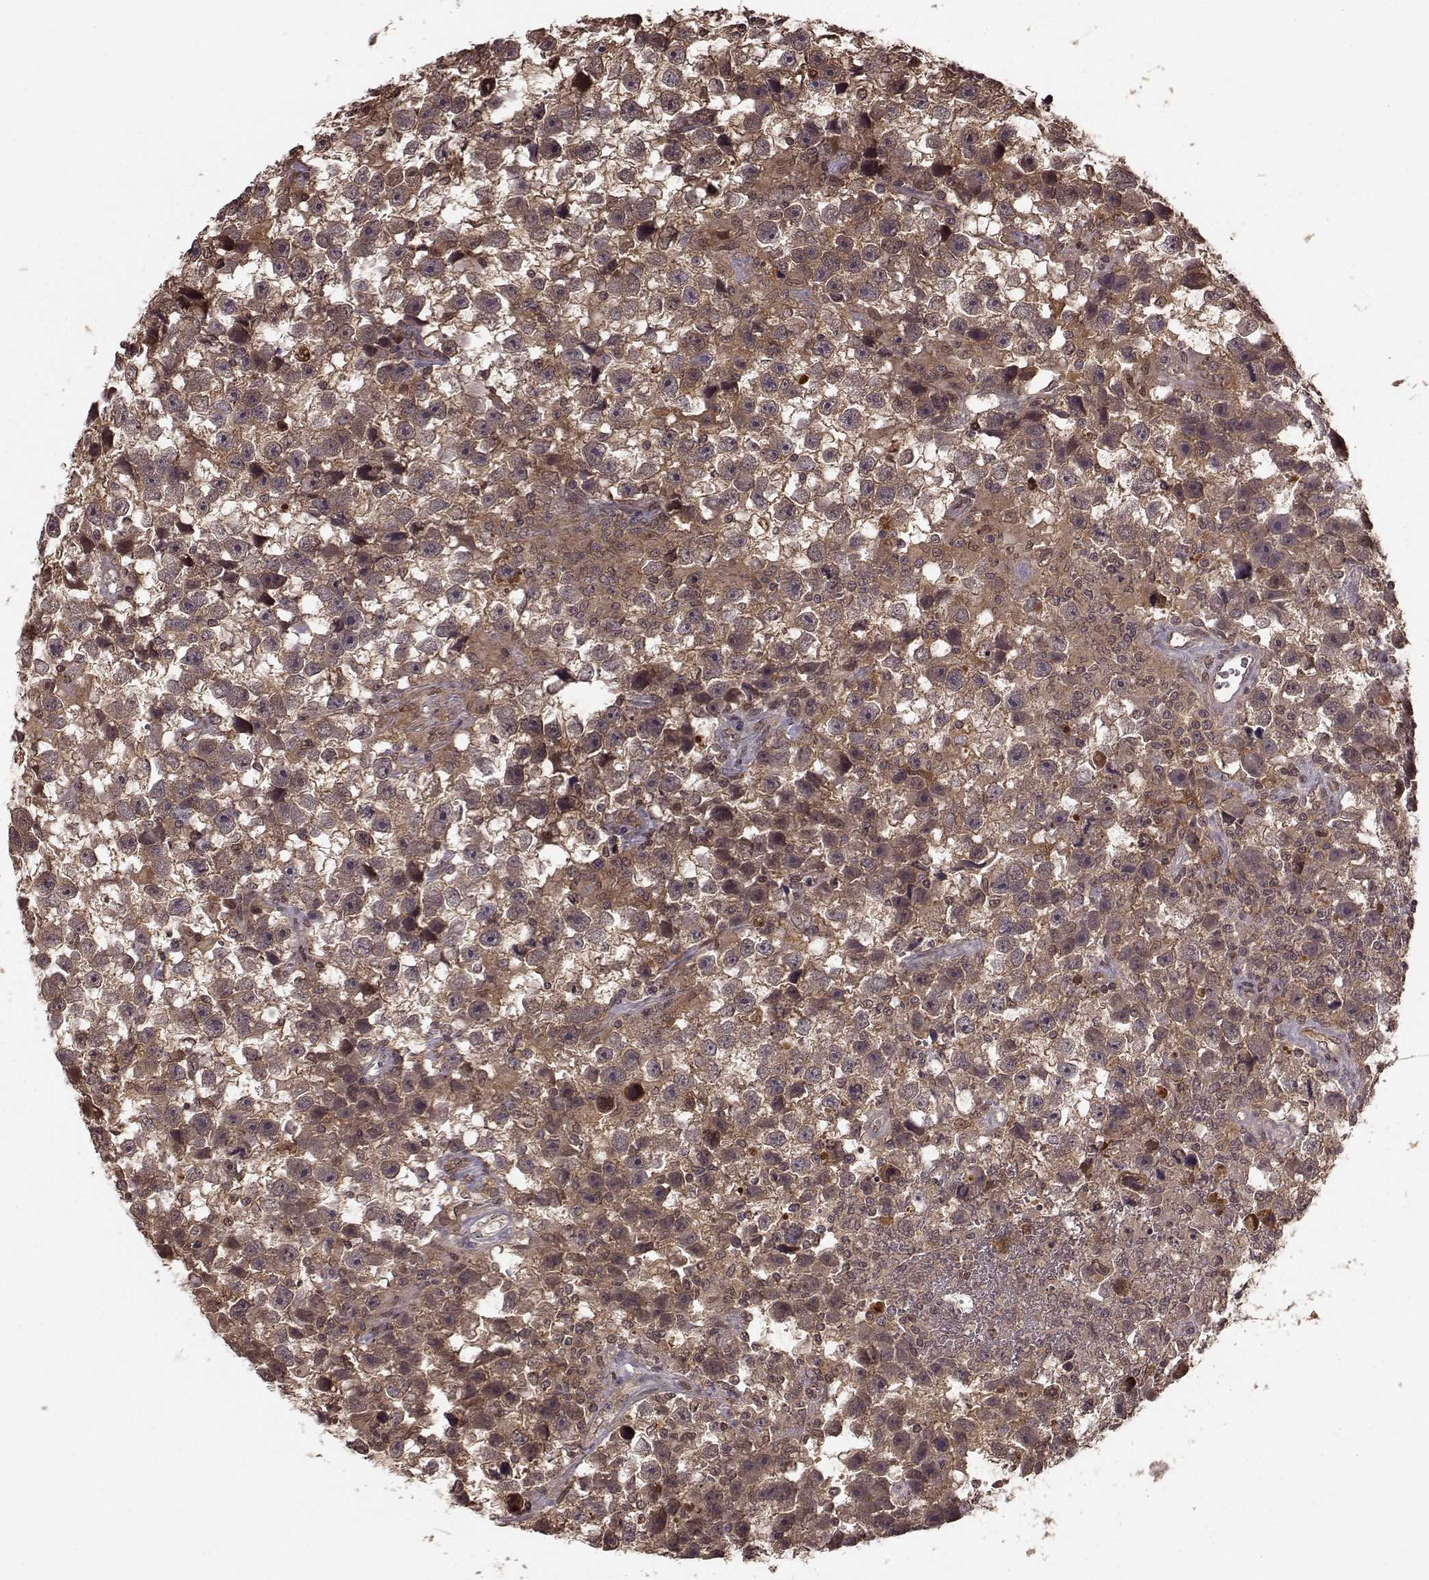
{"staining": {"intensity": "moderate", "quantity": ">75%", "location": "cytoplasmic/membranous"}, "tissue": "testis cancer", "cell_type": "Tumor cells", "image_type": "cancer", "snomed": [{"axis": "morphology", "description": "Seminoma, NOS"}, {"axis": "topography", "description": "Testis"}], "caption": "Immunohistochemical staining of testis cancer (seminoma) reveals medium levels of moderate cytoplasmic/membranous staining in approximately >75% of tumor cells. The staining was performed using DAB to visualize the protein expression in brown, while the nuclei were stained in blue with hematoxylin (Magnification: 20x).", "gene": "GSS", "patient": {"sex": "male", "age": 43}}